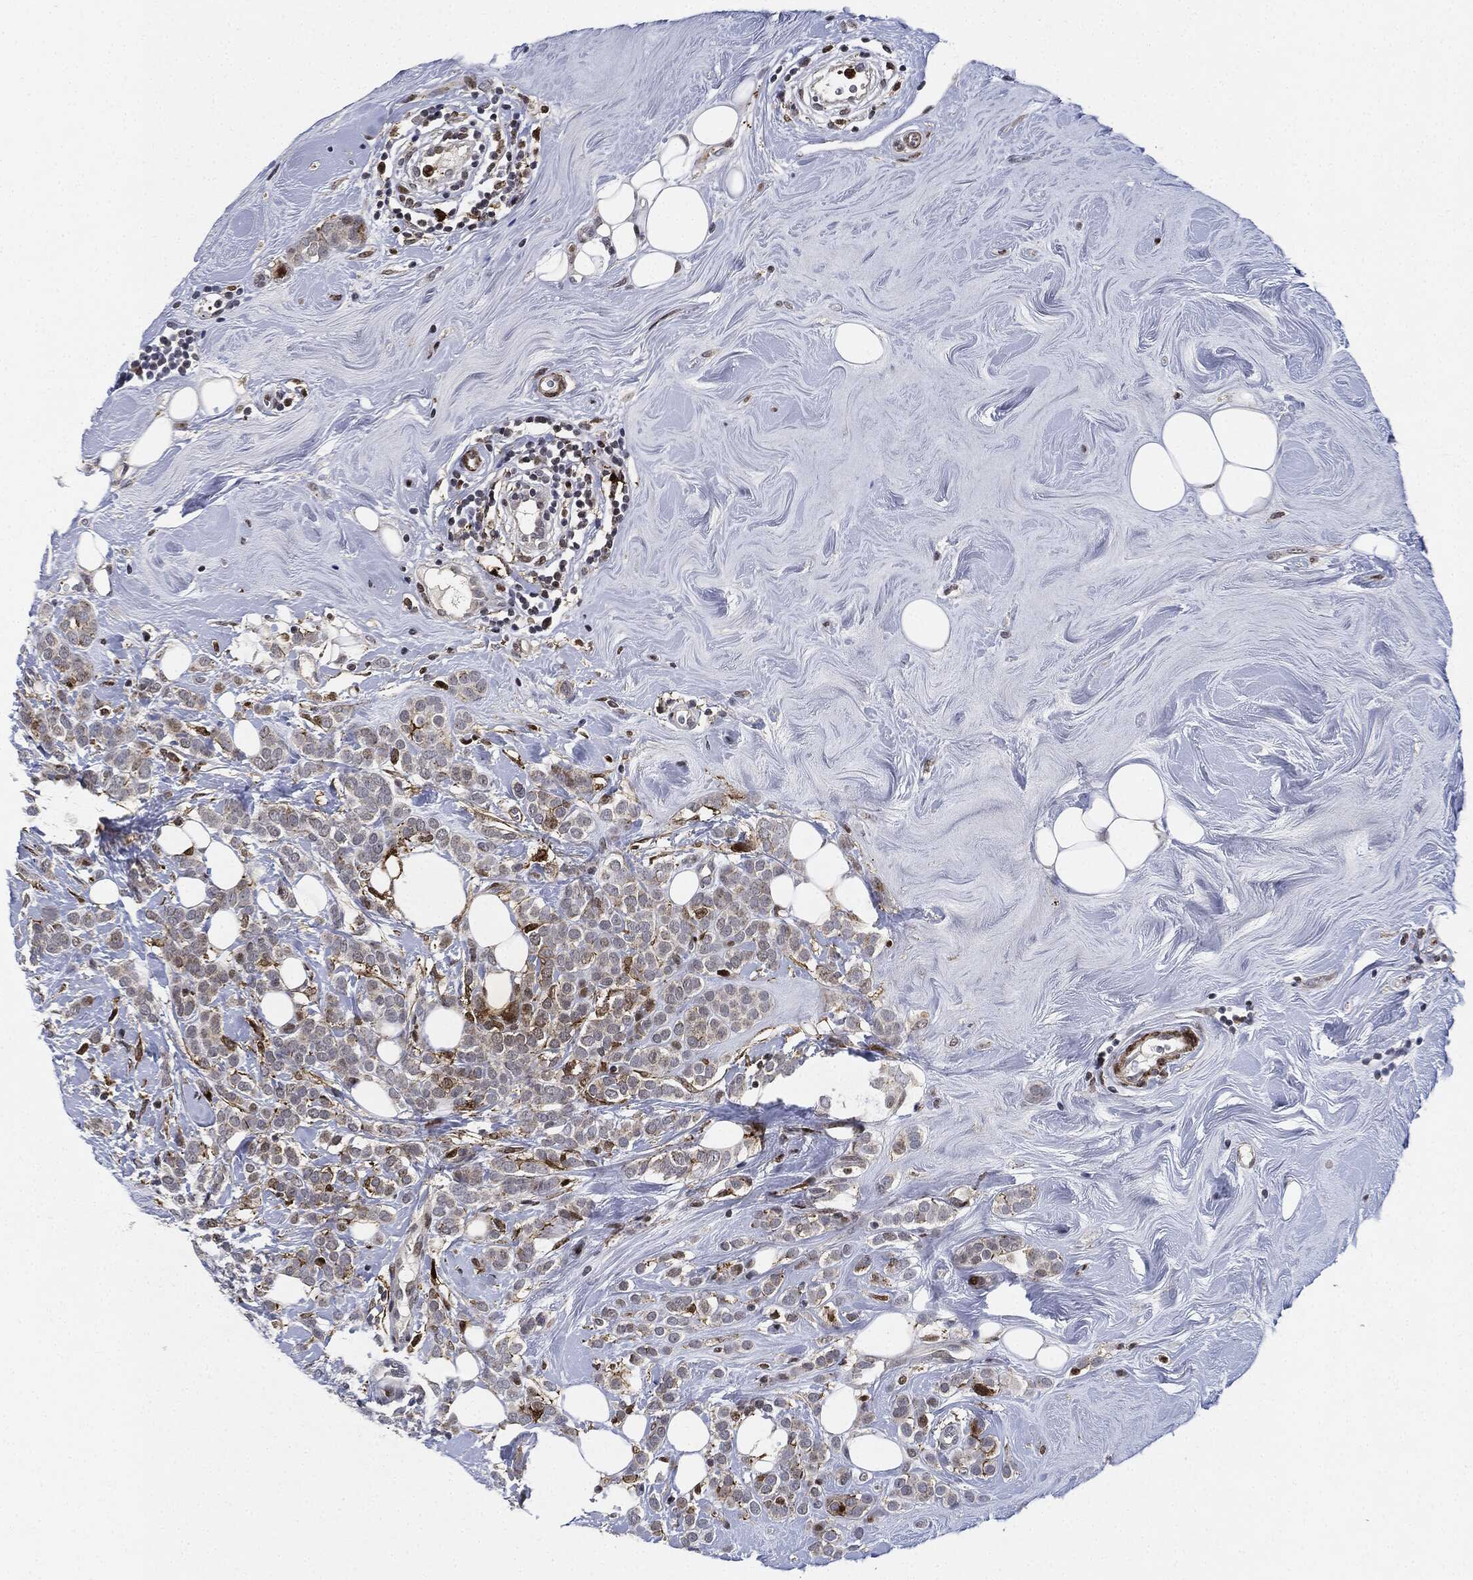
{"staining": {"intensity": "negative", "quantity": "none", "location": "none"}, "tissue": "breast cancer", "cell_type": "Tumor cells", "image_type": "cancer", "snomed": [{"axis": "morphology", "description": "Lobular carcinoma"}, {"axis": "topography", "description": "Breast"}], "caption": "A histopathology image of human lobular carcinoma (breast) is negative for staining in tumor cells.", "gene": "NANOS3", "patient": {"sex": "female", "age": 49}}